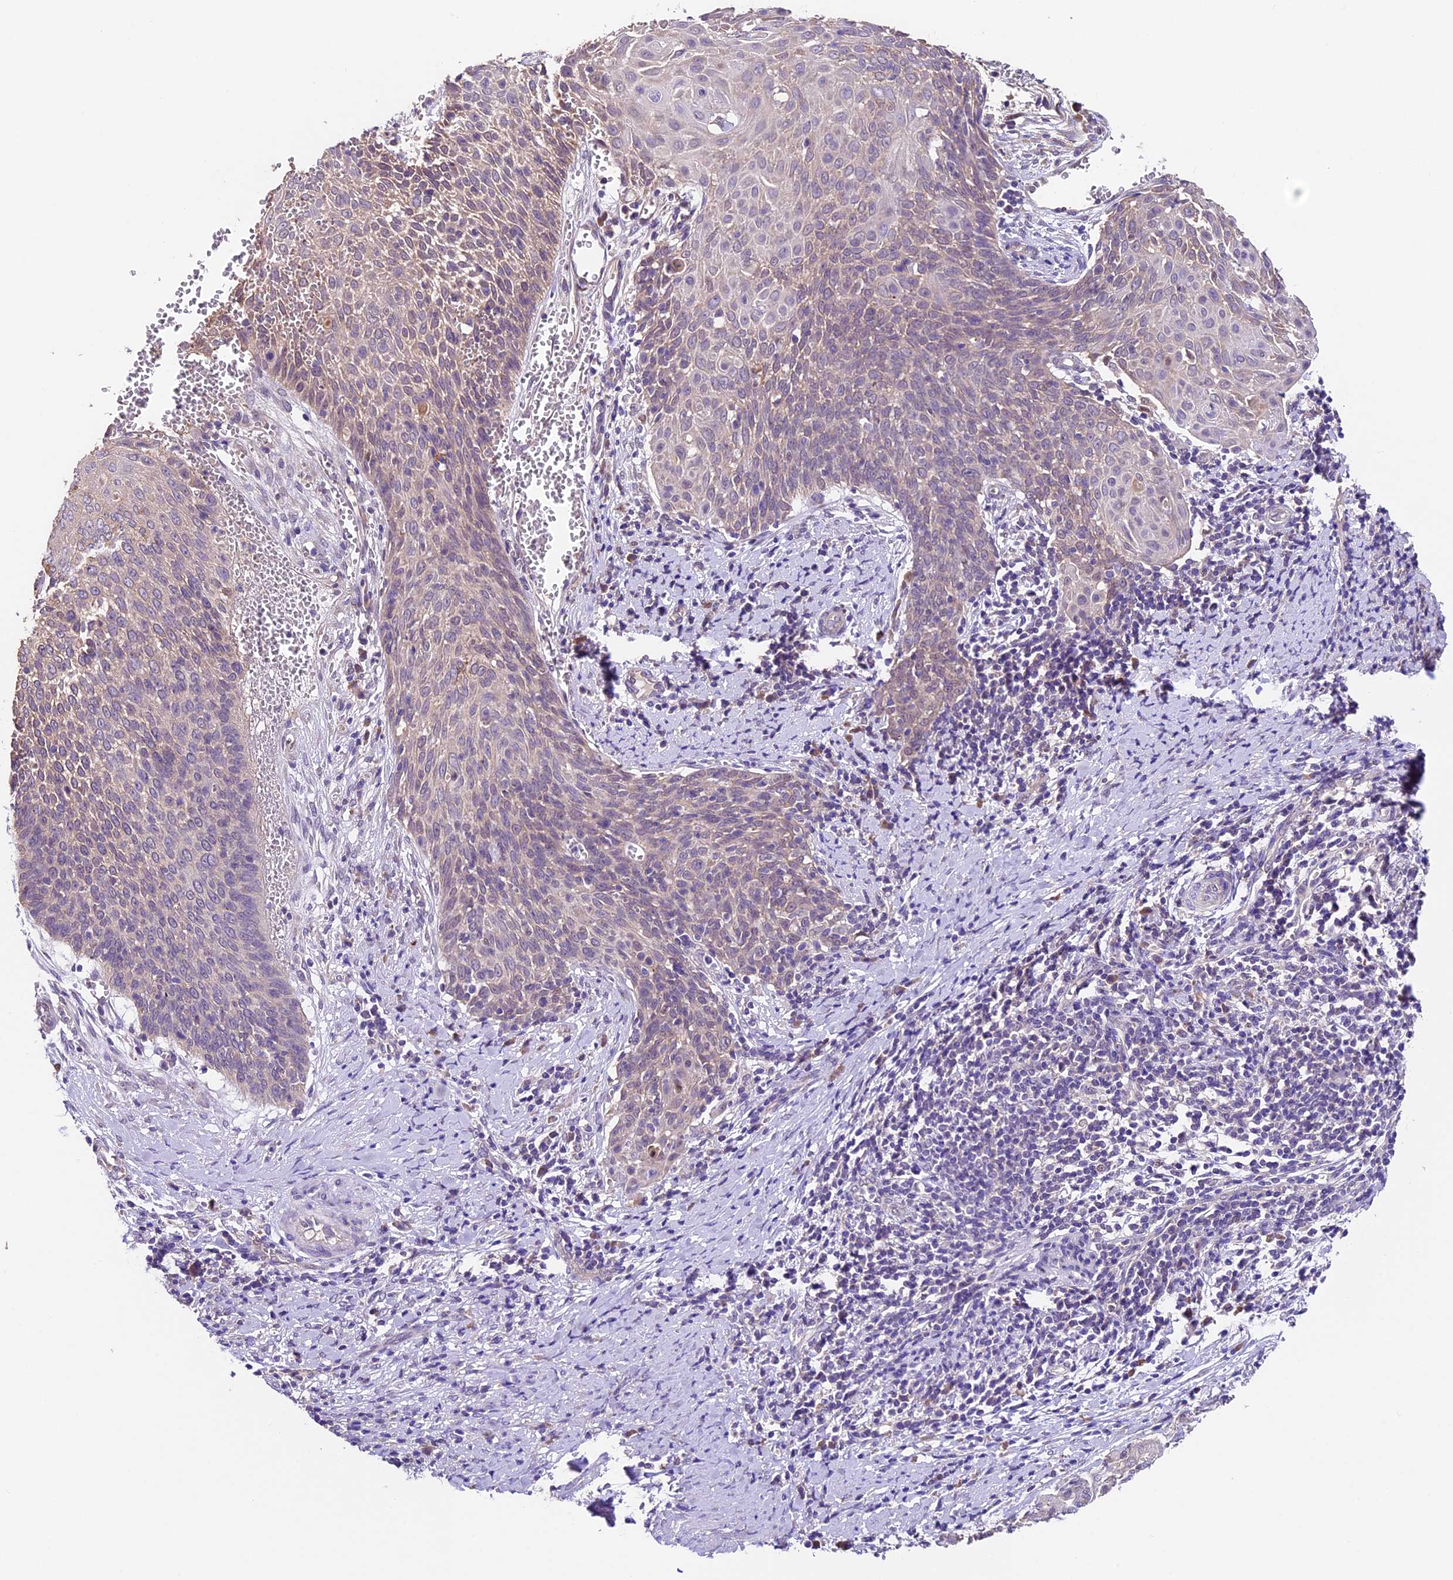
{"staining": {"intensity": "negative", "quantity": "none", "location": "none"}, "tissue": "cervical cancer", "cell_type": "Tumor cells", "image_type": "cancer", "snomed": [{"axis": "morphology", "description": "Squamous cell carcinoma, NOS"}, {"axis": "topography", "description": "Cervix"}], "caption": "Immunohistochemistry image of human squamous cell carcinoma (cervical) stained for a protein (brown), which reveals no staining in tumor cells.", "gene": "SBNO2", "patient": {"sex": "female", "age": 39}}